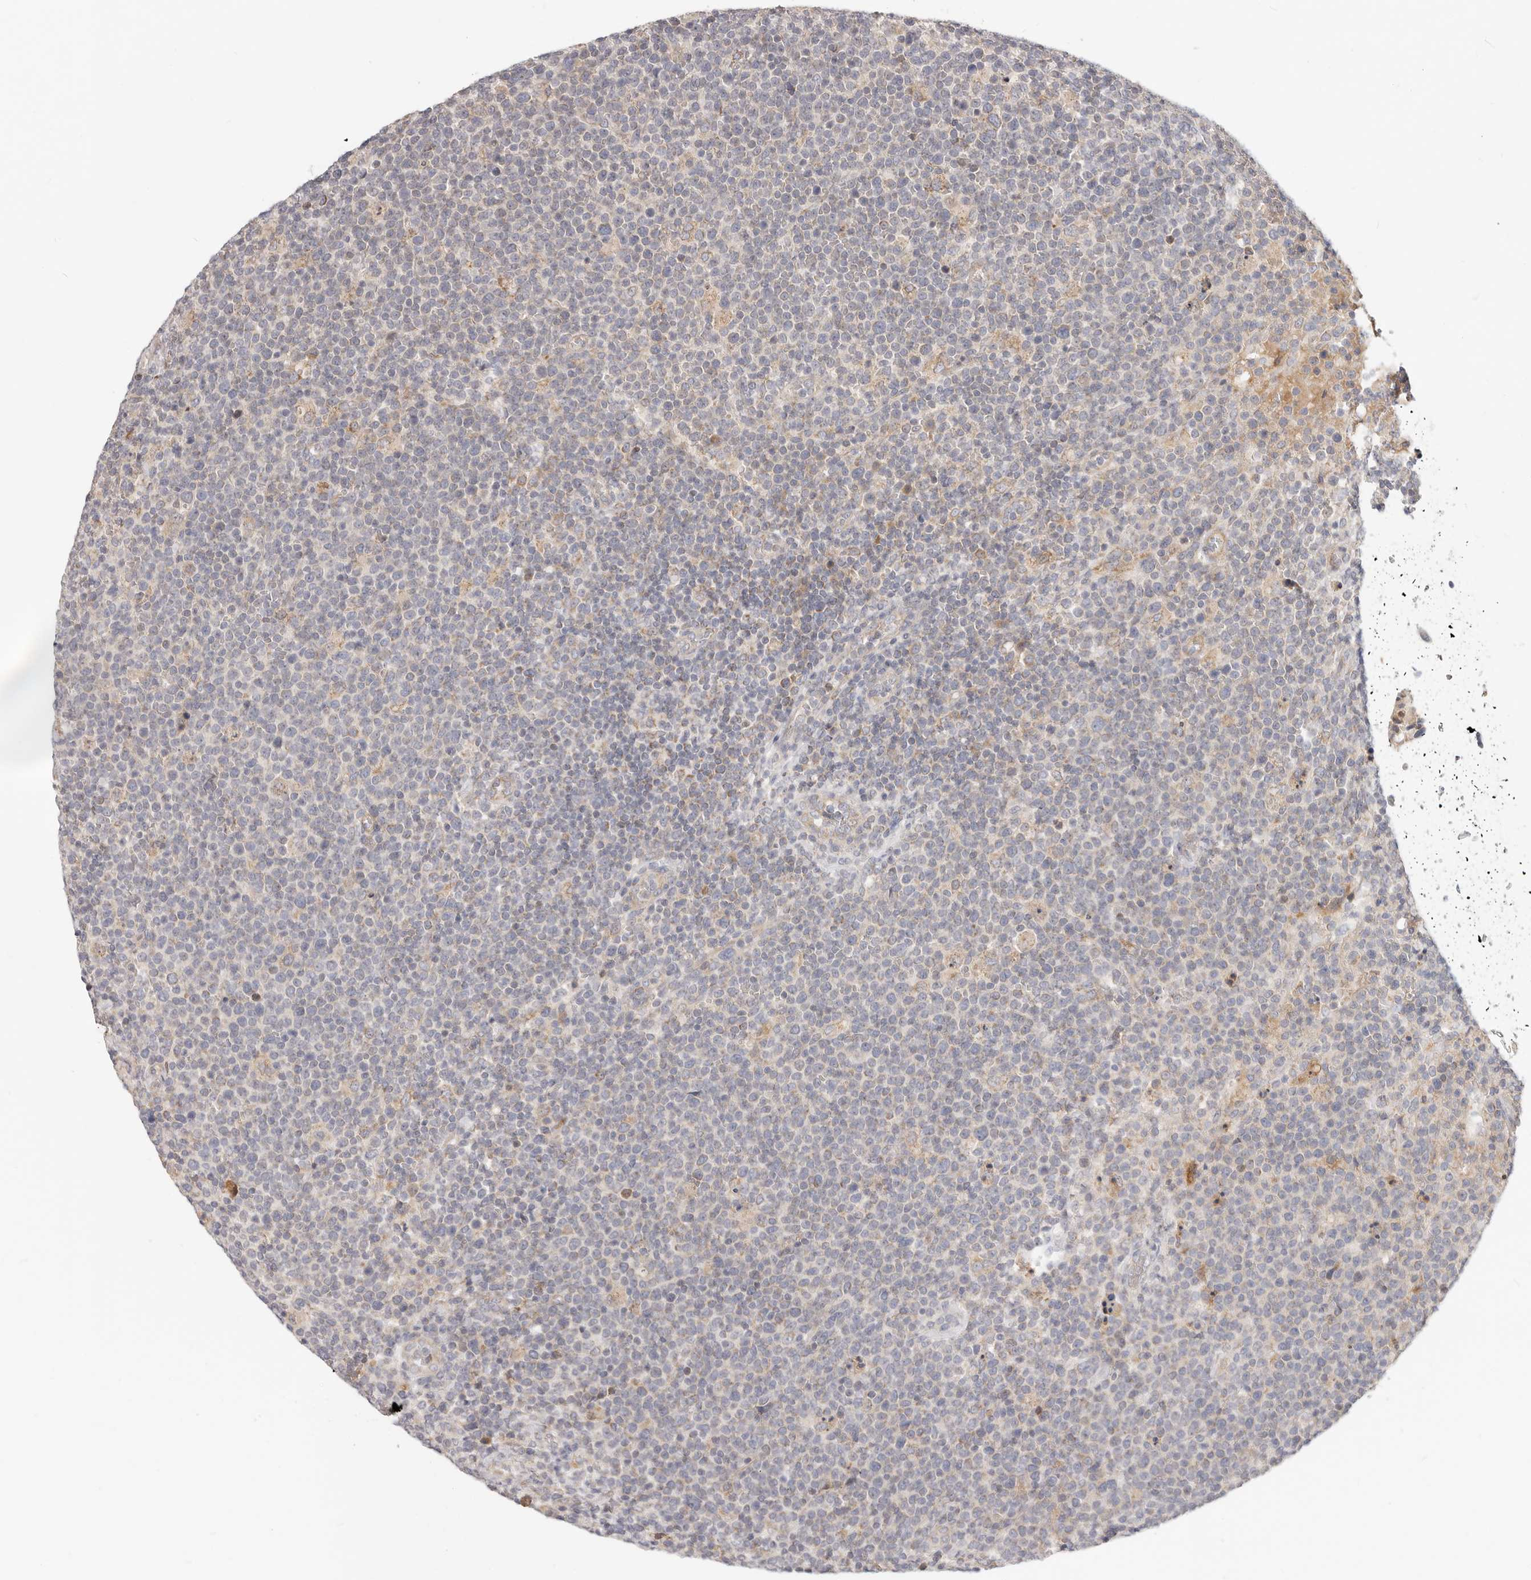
{"staining": {"intensity": "negative", "quantity": "none", "location": "none"}, "tissue": "lymphoma", "cell_type": "Tumor cells", "image_type": "cancer", "snomed": [{"axis": "morphology", "description": "Malignant lymphoma, non-Hodgkin's type, High grade"}, {"axis": "topography", "description": "Lymph node"}], "caption": "Photomicrograph shows no protein positivity in tumor cells of high-grade malignant lymphoma, non-Hodgkin's type tissue.", "gene": "TFB2M", "patient": {"sex": "male", "age": 61}}